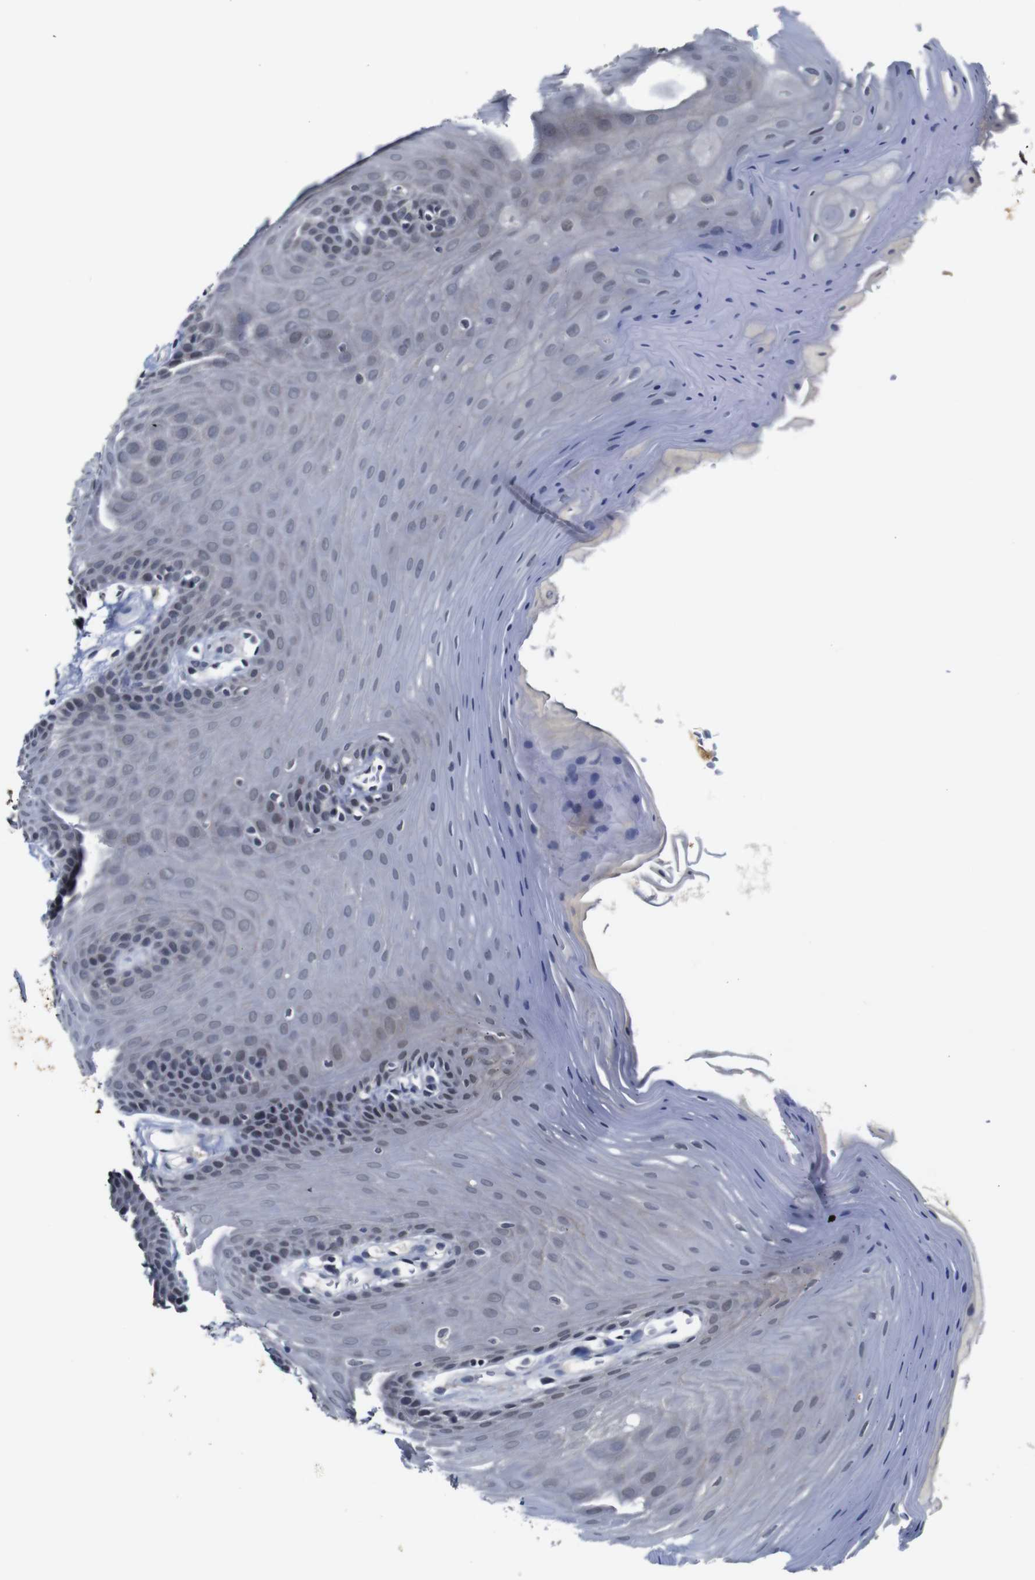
{"staining": {"intensity": "moderate", "quantity": "<25%", "location": "cytoplasmic/membranous,nuclear"}, "tissue": "oral mucosa", "cell_type": "Squamous epithelial cells", "image_type": "normal", "snomed": [{"axis": "morphology", "description": "Normal tissue, NOS"}, {"axis": "morphology", "description": "Squamous cell carcinoma, NOS"}, {"axis": "topography", "description": "Skeletal muscle"}, {"axis": "topography", "description": "Adipose tissue"}, {"axis": "topography", "description": "Vascular tissue"}, {"axis": "topography", "description": "Oral tissue"}, {"axis": "topography", "description": "Peripheral nerve tissue"}, {"axis": "topography", "description": "Head-Neck"}], "caption": "Protein positivity by IHC shows moderate cytoplasmic/membranous,nuclear expression in about <25% of squamous epithelial cells in normal oral mucosa. The staining was performed using DAB, with brown indicating positive protein expression. Nuclei are stained blue with hematoxylin.", "gene": "NTRK3", "patient": {"sex": "male", "age": 71}}